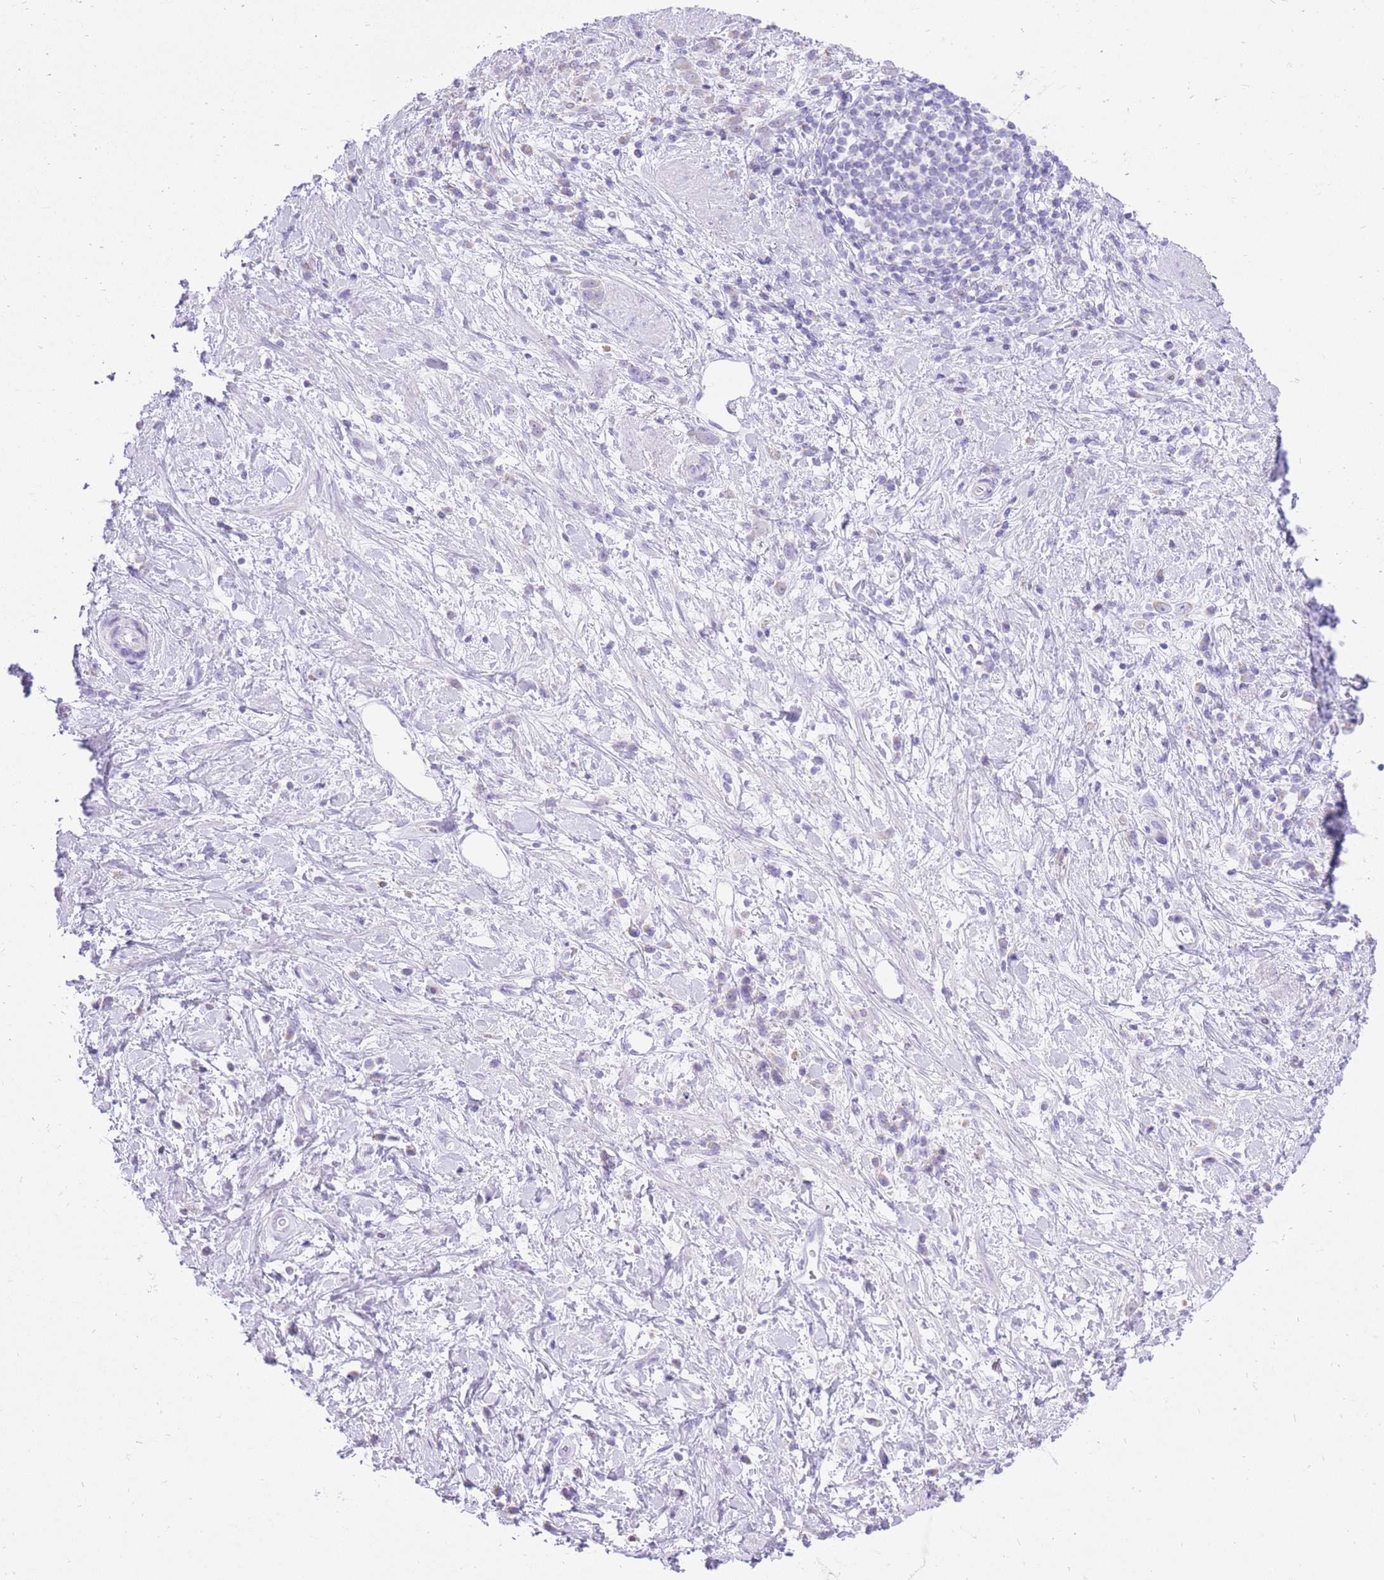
{"staining": {"intensity": "negative", "quantity": "none", "location": "none"}, "tissue": "stomach cancer", "cell_type": "Tumor cells", "image_type": "cancer", "snomed": [{"axis": "morphology", "description": "Adenocarcinoma, NOS"}, {"axis": "topography", "description": "Stomach"}], "caption": "An immunohistochemistry histopathology image of stomach cancer (adenocarcinoma) is shown. There is no staining in tumor cells of stomach cancer (adenocarcinoma). (DAB (3,3'-diaminobenzidine) immunohistochemistry visualized using brightfield microscopy, high magnification).", "gene": "SLC4A4", "patient": {"sex": "female", "age": 60}}